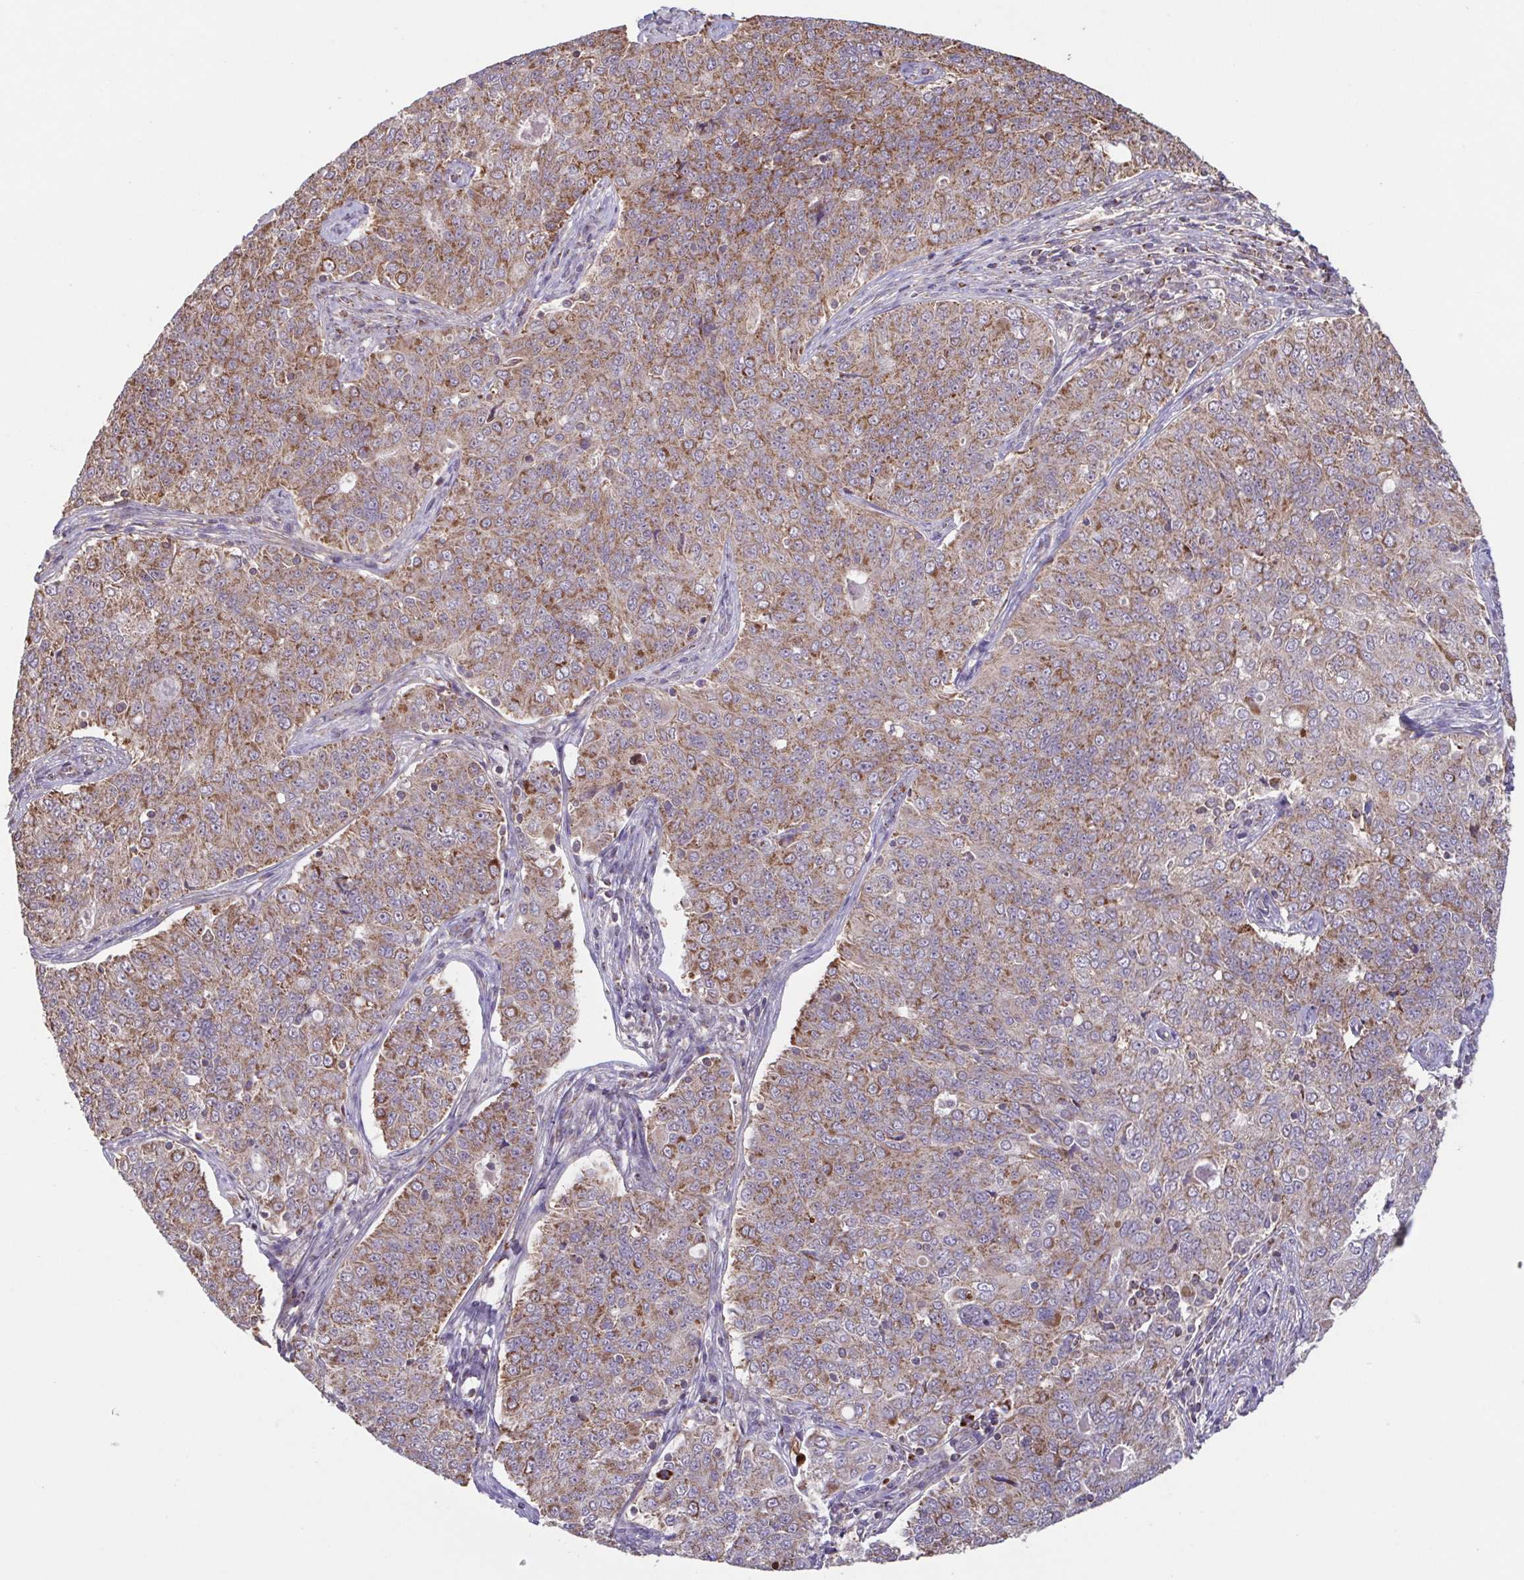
{"staining": {"intensity": "moderate", "quantity": ">75%", "location": "cytoplasmic/membranous"}, "tissue": "endometrial cancer", "cell_type": "Tumor cells", "image_type": "cancer", "snomed": [{"axis": "morphology", "description": "Adenocarcinoma, NOS"}, {"axis": "topography", "description": "Endometrium"}], "caption": "Endometrial adenocarcinoma stained for a protein displays moderate cytoplasmic/membranous positivity in tumor cells. Using DAB (3,3'-diaminobenzidine) (brown) and hematoxylin (blue) stains, captured at high magnification using brightfield microscopy.", "gene": "DIP2B", "patient": {"sex": "female", "age": 43}}